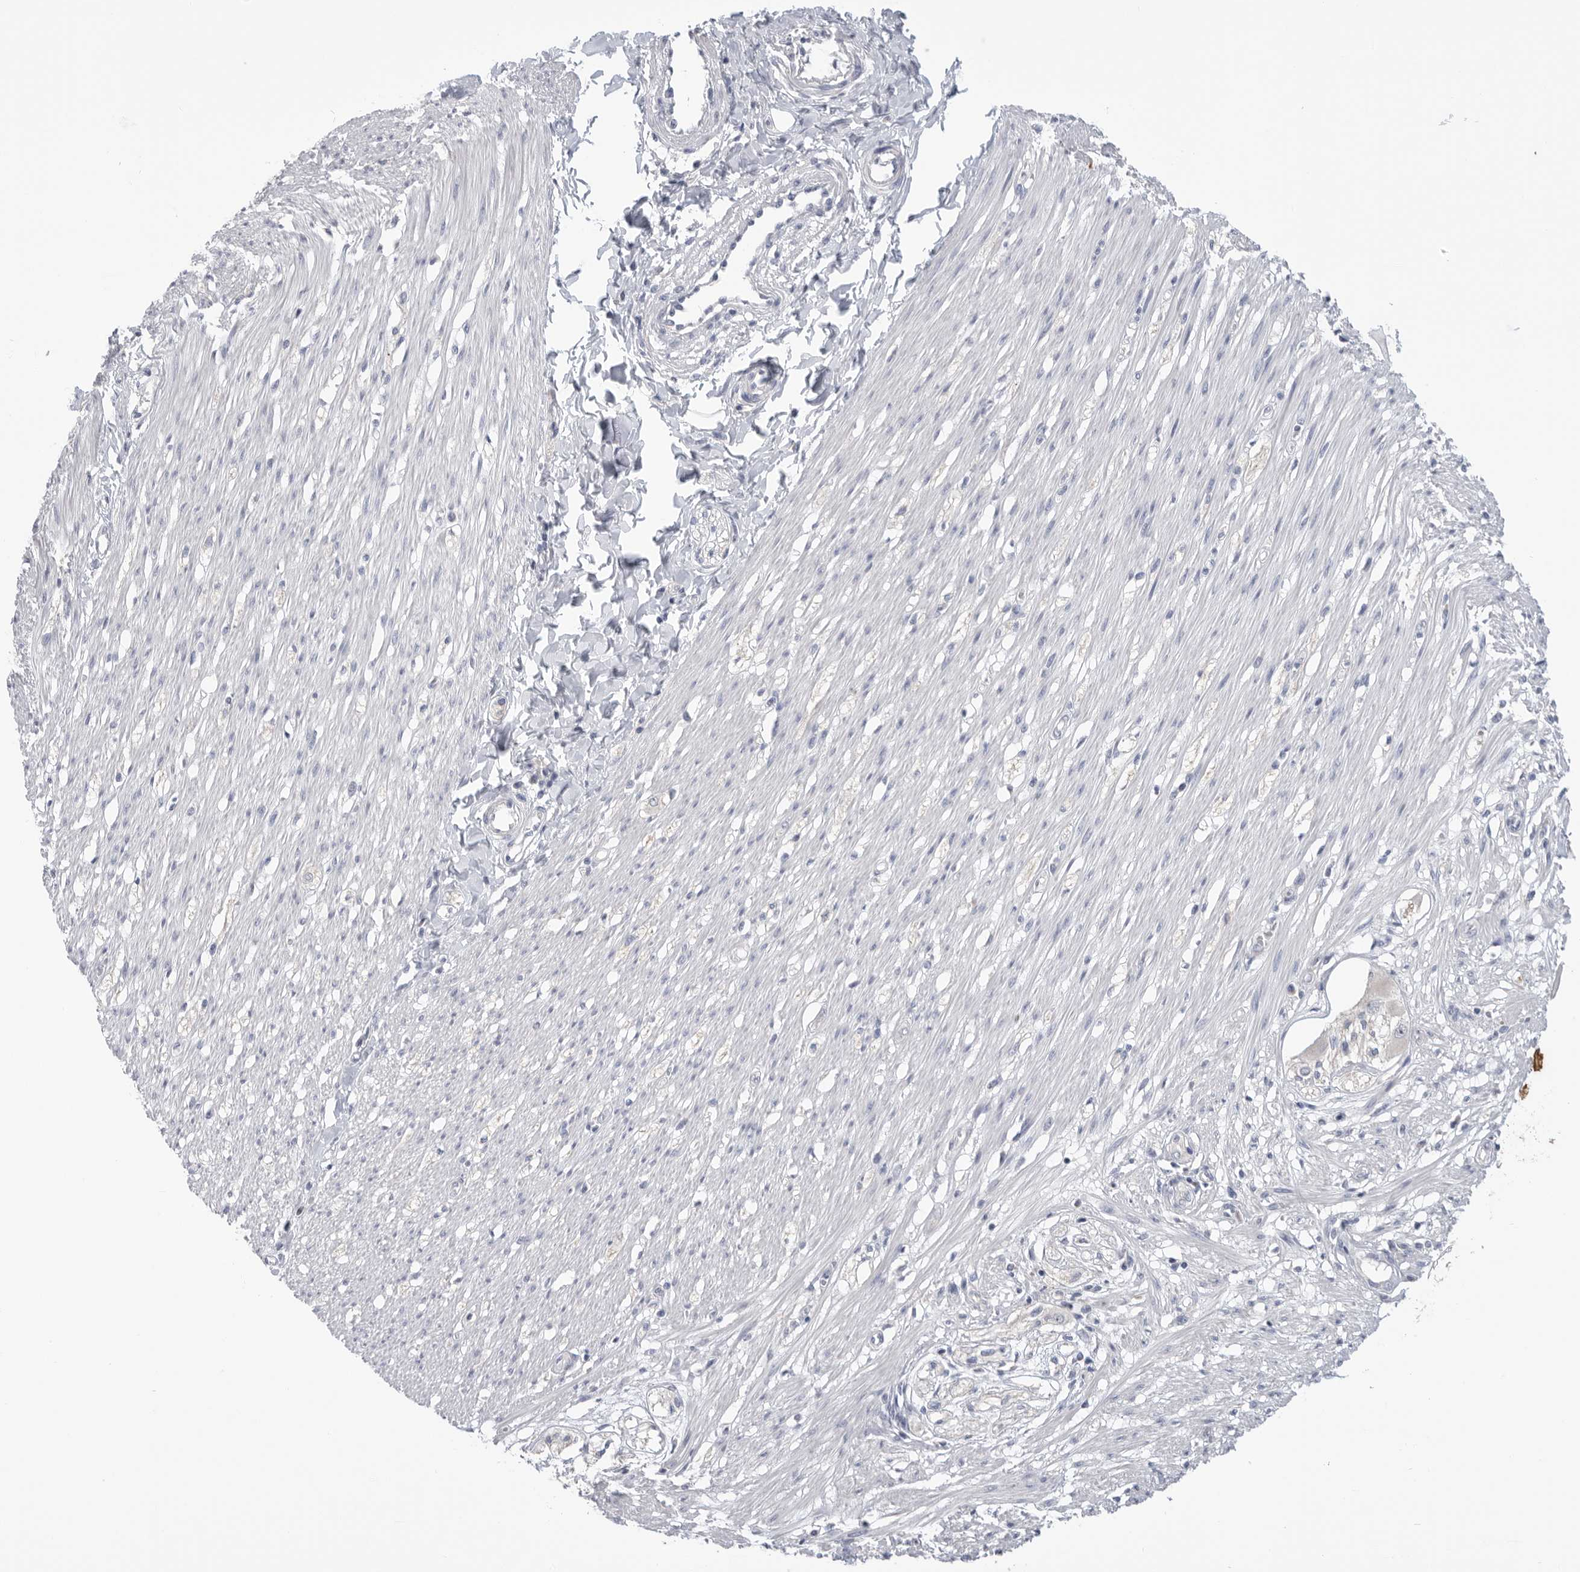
{"staining": {"intensity": "negative", "quantity": "none", "location": "none"}, "tissue": "smooth muscle", "cell_type": "Smooth muscle cells", "image_type": "normal", "snomed": [{"axis": "morphology", "description": "Normal tissue, NOS"}, {"axis": "morphology", "description": "Adenocarcinoma, NOS"}, {"axis": "topography", "description": "Colon"}, {"axis": "topography", "description": "Peripheral nerve tissue"}], "caption": "Histopathology image shows no significant protein expression in smooth muscle cells of benign smooth muscle. (Brightfield microscopy of DAB (3,3'-diaminobenzidine) immunohistochemistry at high magnification).", "gene": "MTFR1L", "patient": {"sex": "male", "age": 14}}